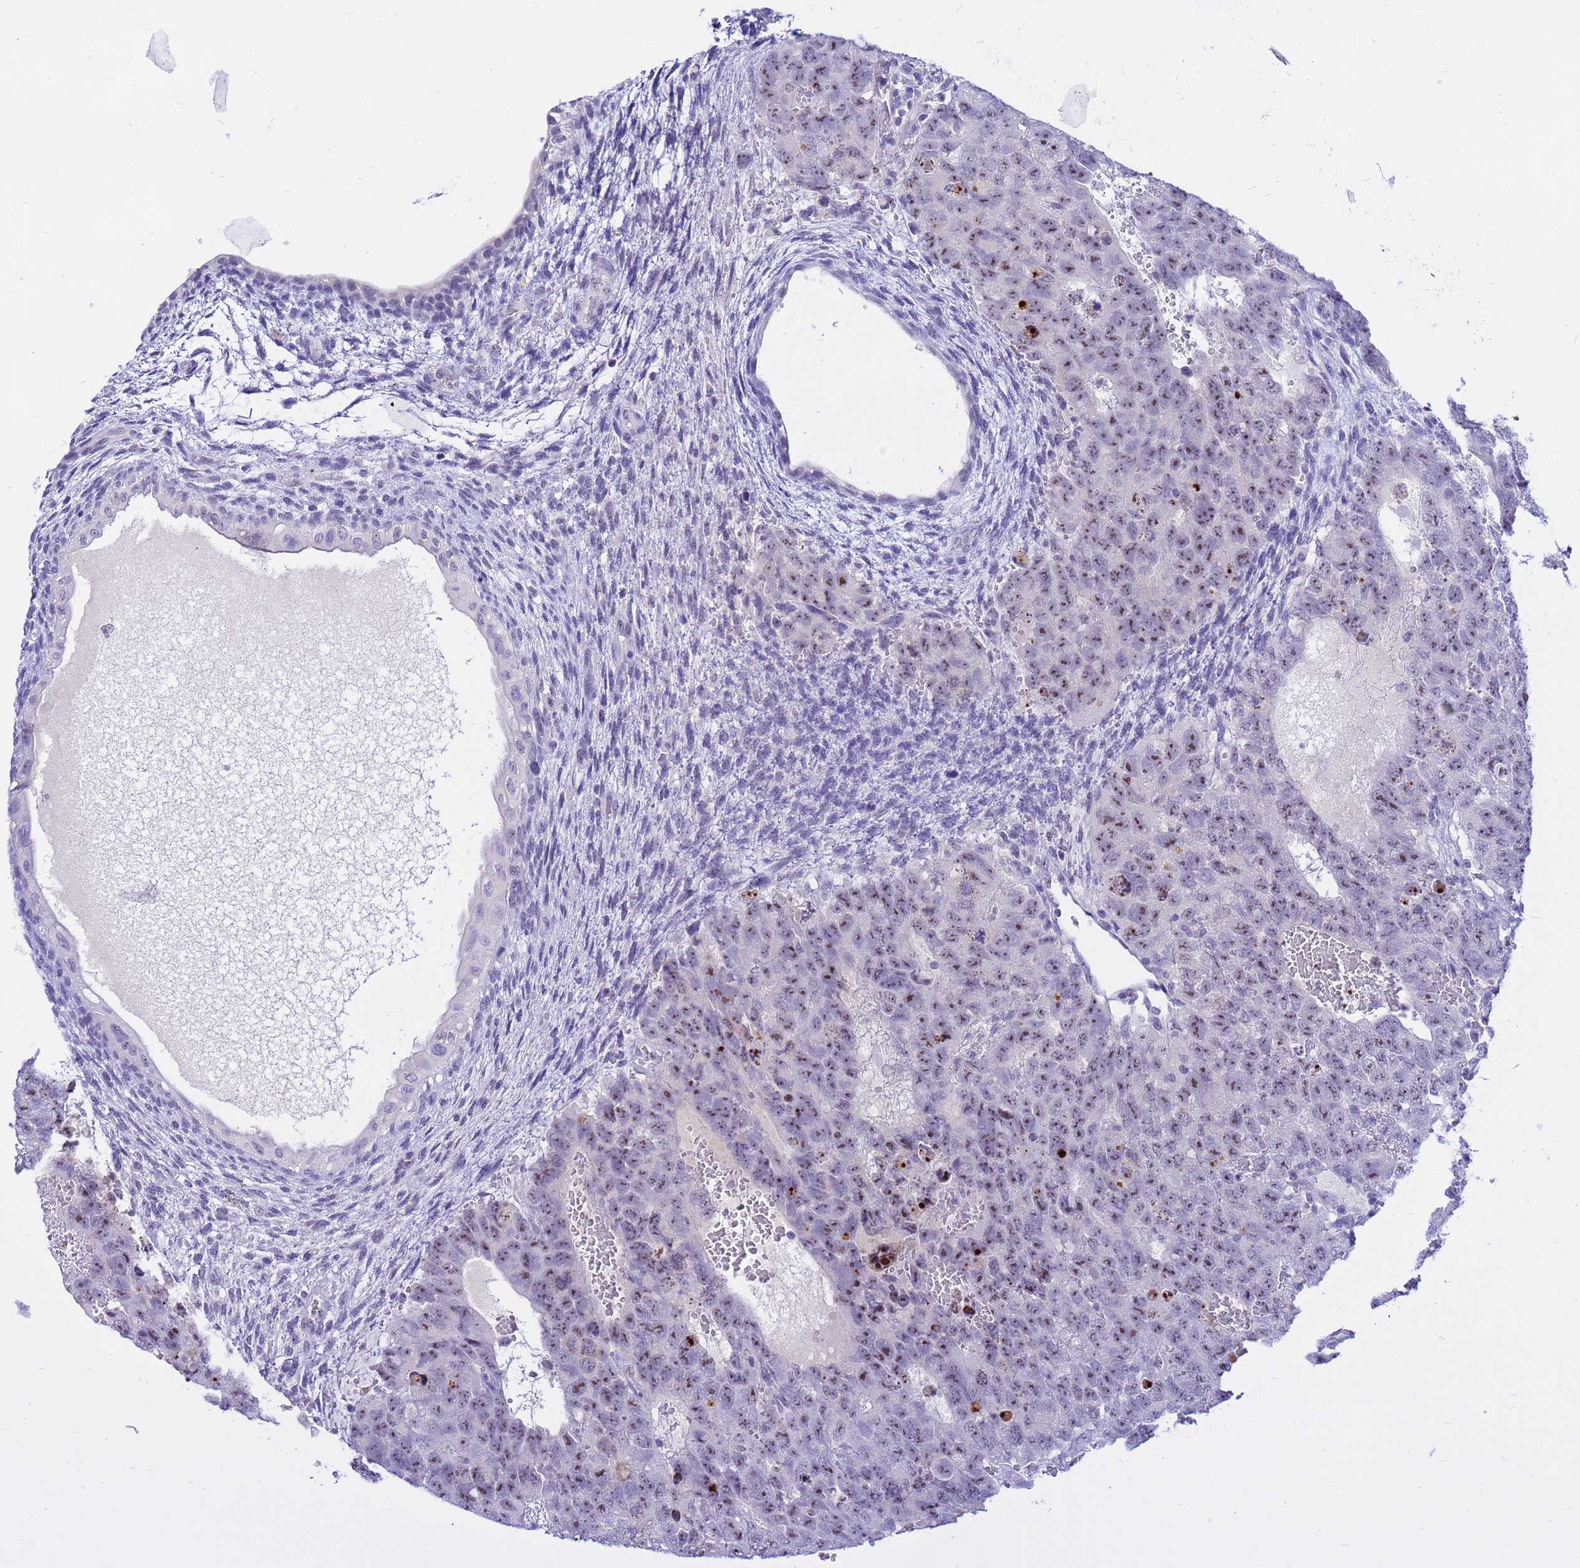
{"staining": {"intensity": "moderate", "quantity": "25%-75%", "location": "nuclear"}, "tissue": "testis cancer", "cell_type": "Tumor cells", "image_type": "cancer", "snomed": [{"axis": "morphology", "description": "Carcinoma, Embryonal, NOS"}, {"axis": "topography", "description": "Testis"}], "caption": "Immunohistochemistry histopathology image of neoplastic tissue: human embryonal carcinoma (testis) stained using IHC displays medium levels of moderate protein expression localized specifically in the nuclear of tumor cells, appearing as a nuclear brown color.", "gene": "DMRTC2", "patient": {"sex": "male", "age": 26}}